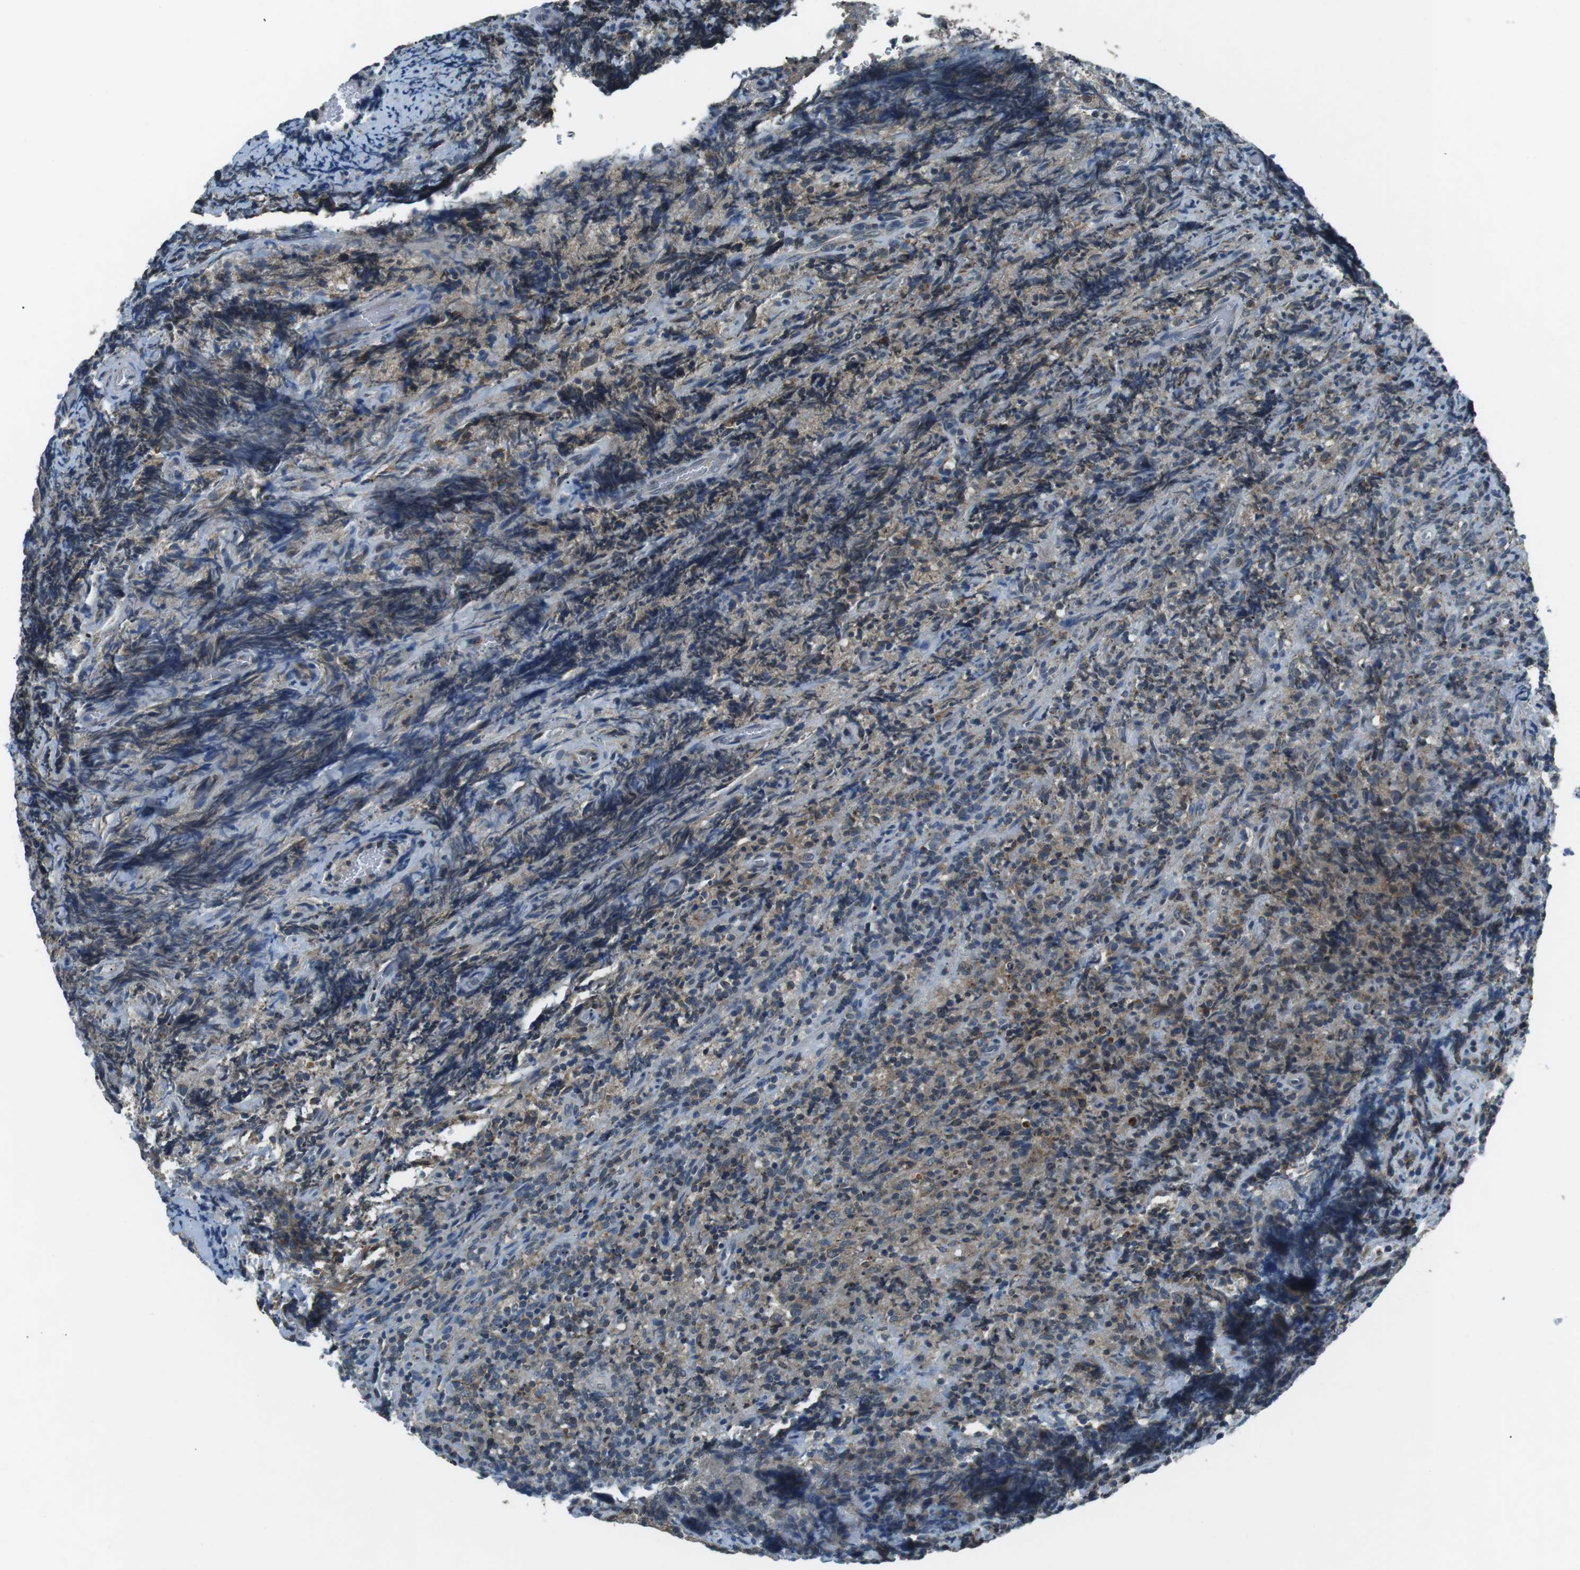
{"staining": {"intensity": "weak", "quantity": "25%-75%", "location": "cytoplasmic/membranous"}, "tissue": "lymphoma", "cell_type": "Tumor cells", "image_type": "cancer", "snomed": [{"axis": "morphology", "description": "Malignant lymphoma, non-Hodgkin's type, High grade"}, {"axis": "topography", "description": "Tonsil"}], "caption": "High-grade malignant lymphoma, non-Hodgkin's type stained with immunohistochemistry shows weak cytoplasmic/membranous staining in approximately 25%-75% of tumor cells. The protein is shown in brown color, while the nuclei are stained blue.", "gene": "FAM3B", "patient": {"sex": "female", "age": 36}}